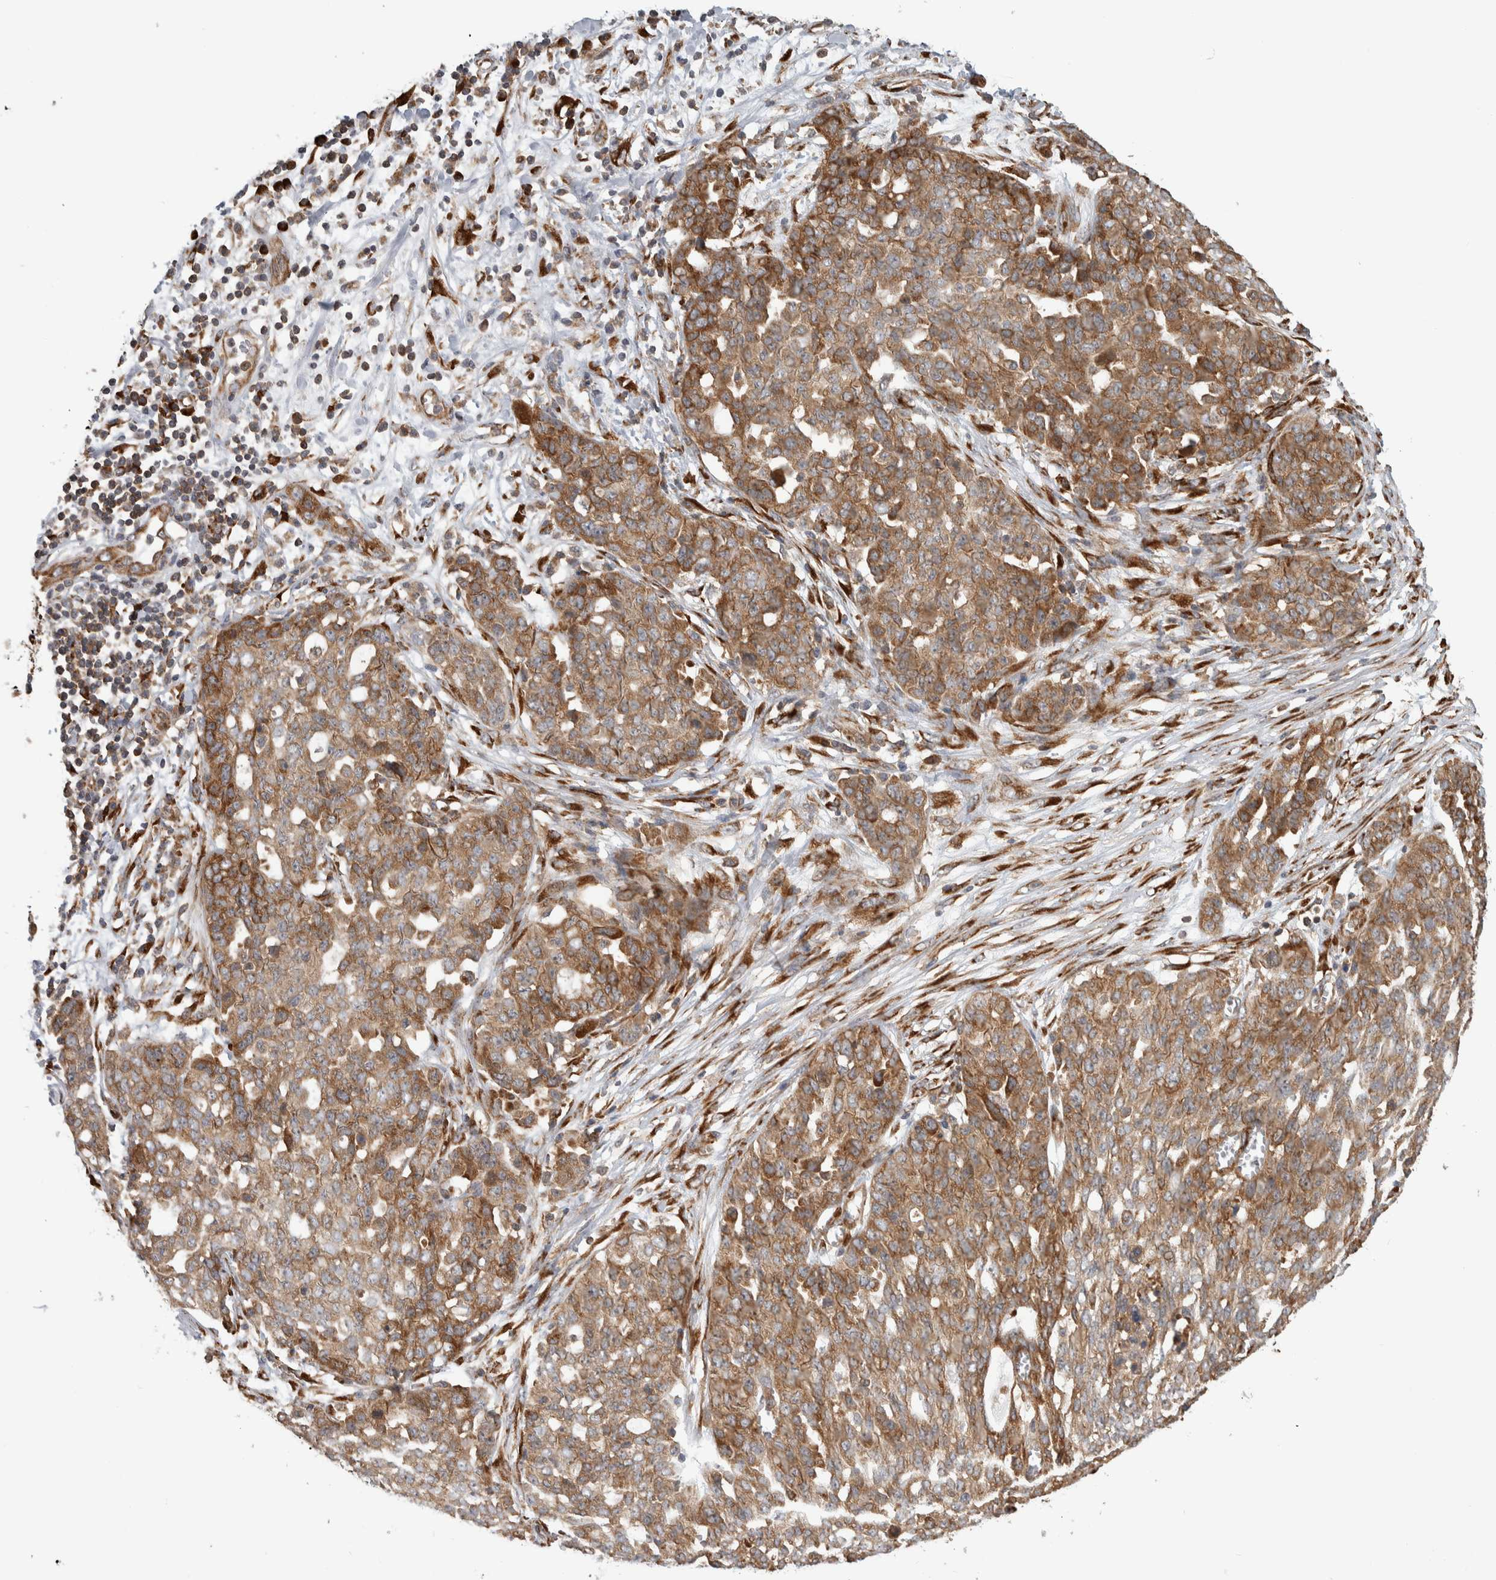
{"staining": {"intensity": "moderate", "quantity": ">75%", "location": "cytoplasmic/membranous"}, "tissue": "ovarian cancer", "cell_type": "Tumor cells", "image_type": "cancer", "snomed": [{"axis": "morphology", "description": "Cystadenocarcinoma, serous, NOS"}, {"axis": "topography", "description": "Soft tissue"}, {"axis": "topography", "description": "Ovary"}], "caption": "This histopathology image exhibits serous cystadenocarcinoma (ovarian) stained with IHC to label a protein in brown. The cytoplasmic/membranous of tumor cells show moderate positivity for the protein. Nuclei are counter-stained blue.", "gene": "EIF3H", "patient": {"sex": "female", "age": 57}}